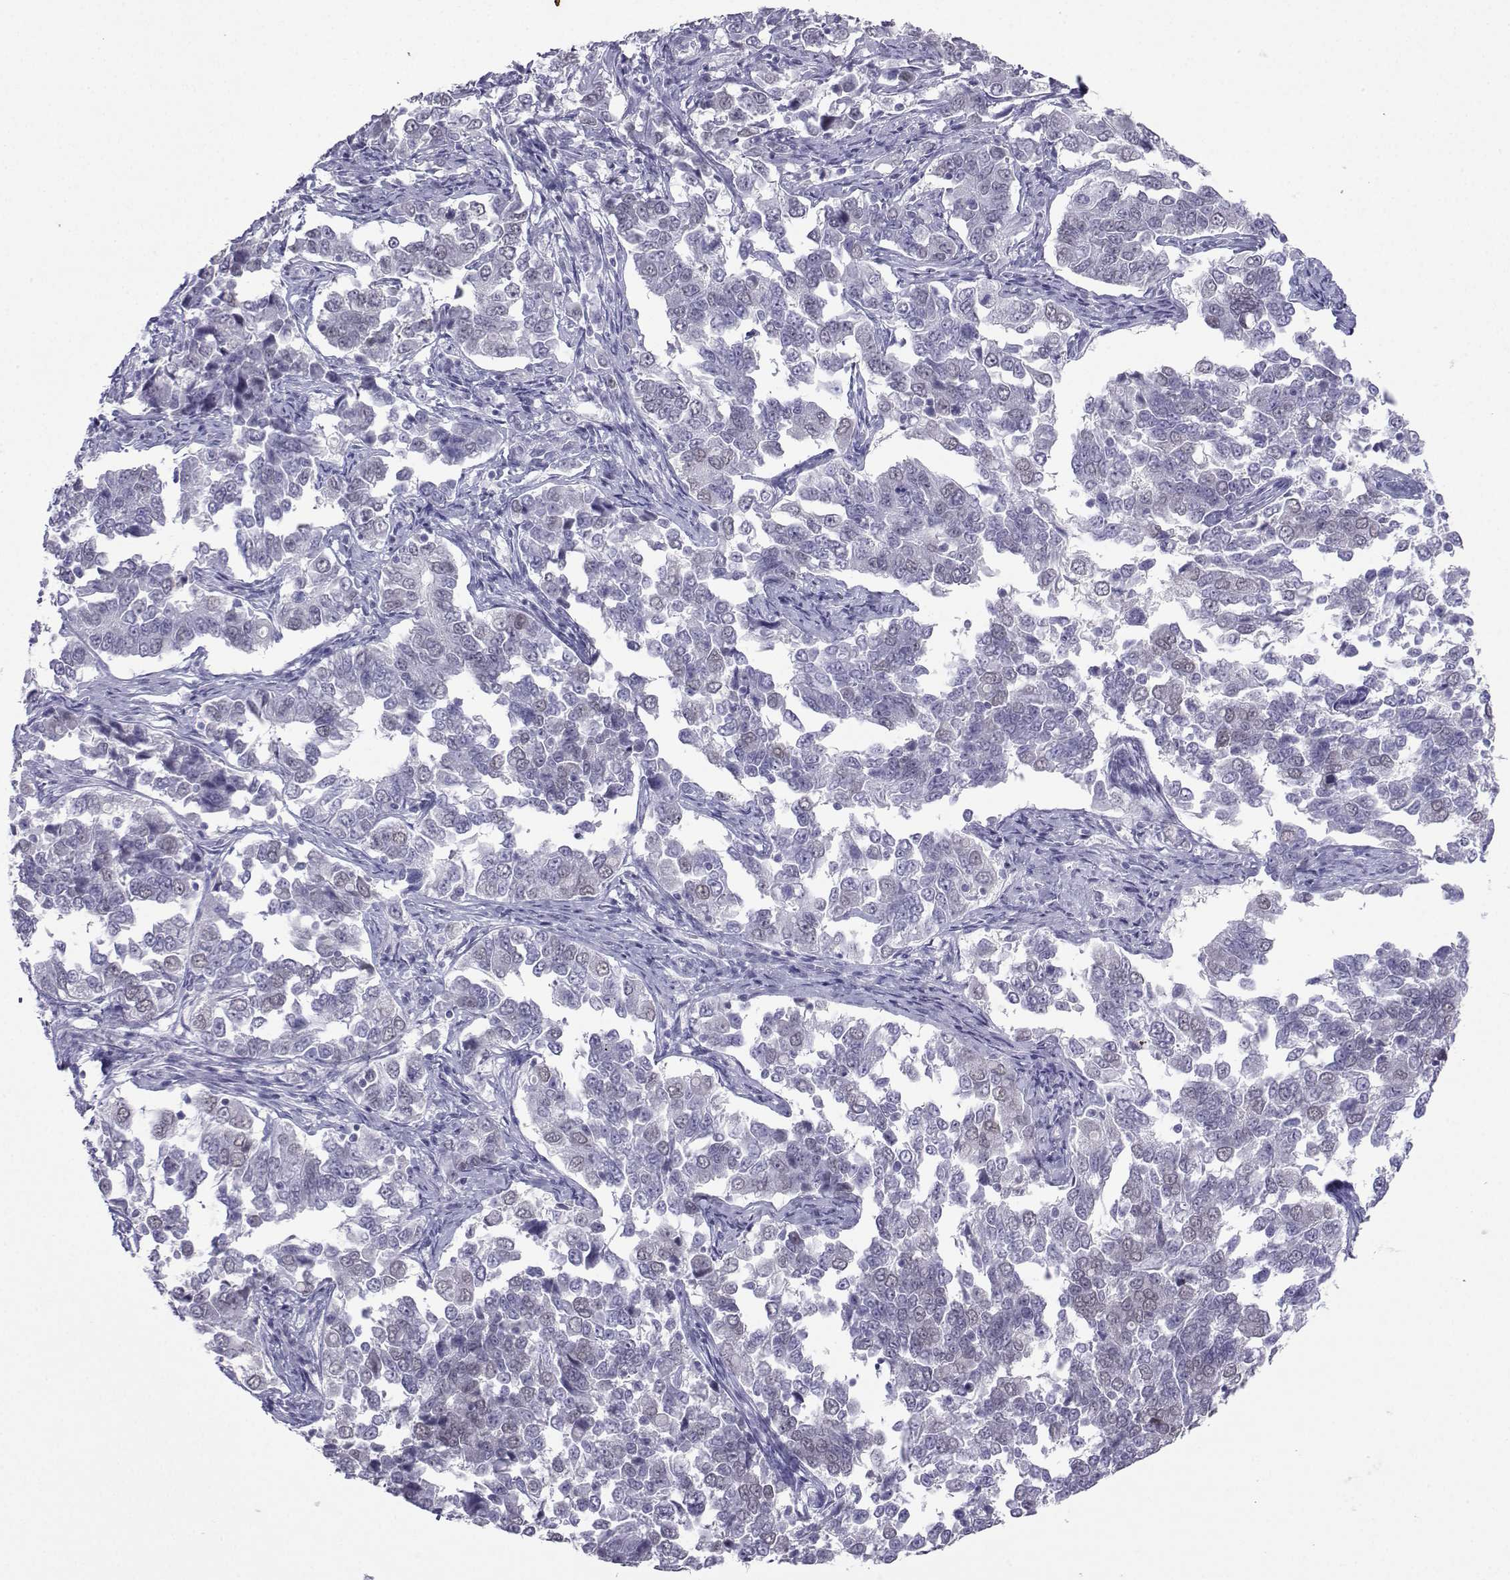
{"staining": {"intensity": "negative", "quantity": "none", "location": "none"}, "tissue": "endometrial cancer", "cell_type": "Tumor cells", "image_type": "cancer", "snomed": [{"axis": "morphology", "description": "Adenocarcinoma, NOS"}, {"axis": "topography", "description": "Endometrium"}], "caption": "The image displays no staining of tumor cells in adenocarcinoma (endometrial). (Stains: DAB (3,3'-diaminobenzidine) immunohistochemistry (IHC) with hematoxylin counter stain, Microscopy: brightfield microscopy at high magnification).", "gene": "LORICRIN", "patient": {"sex": "female", "age": 43}}